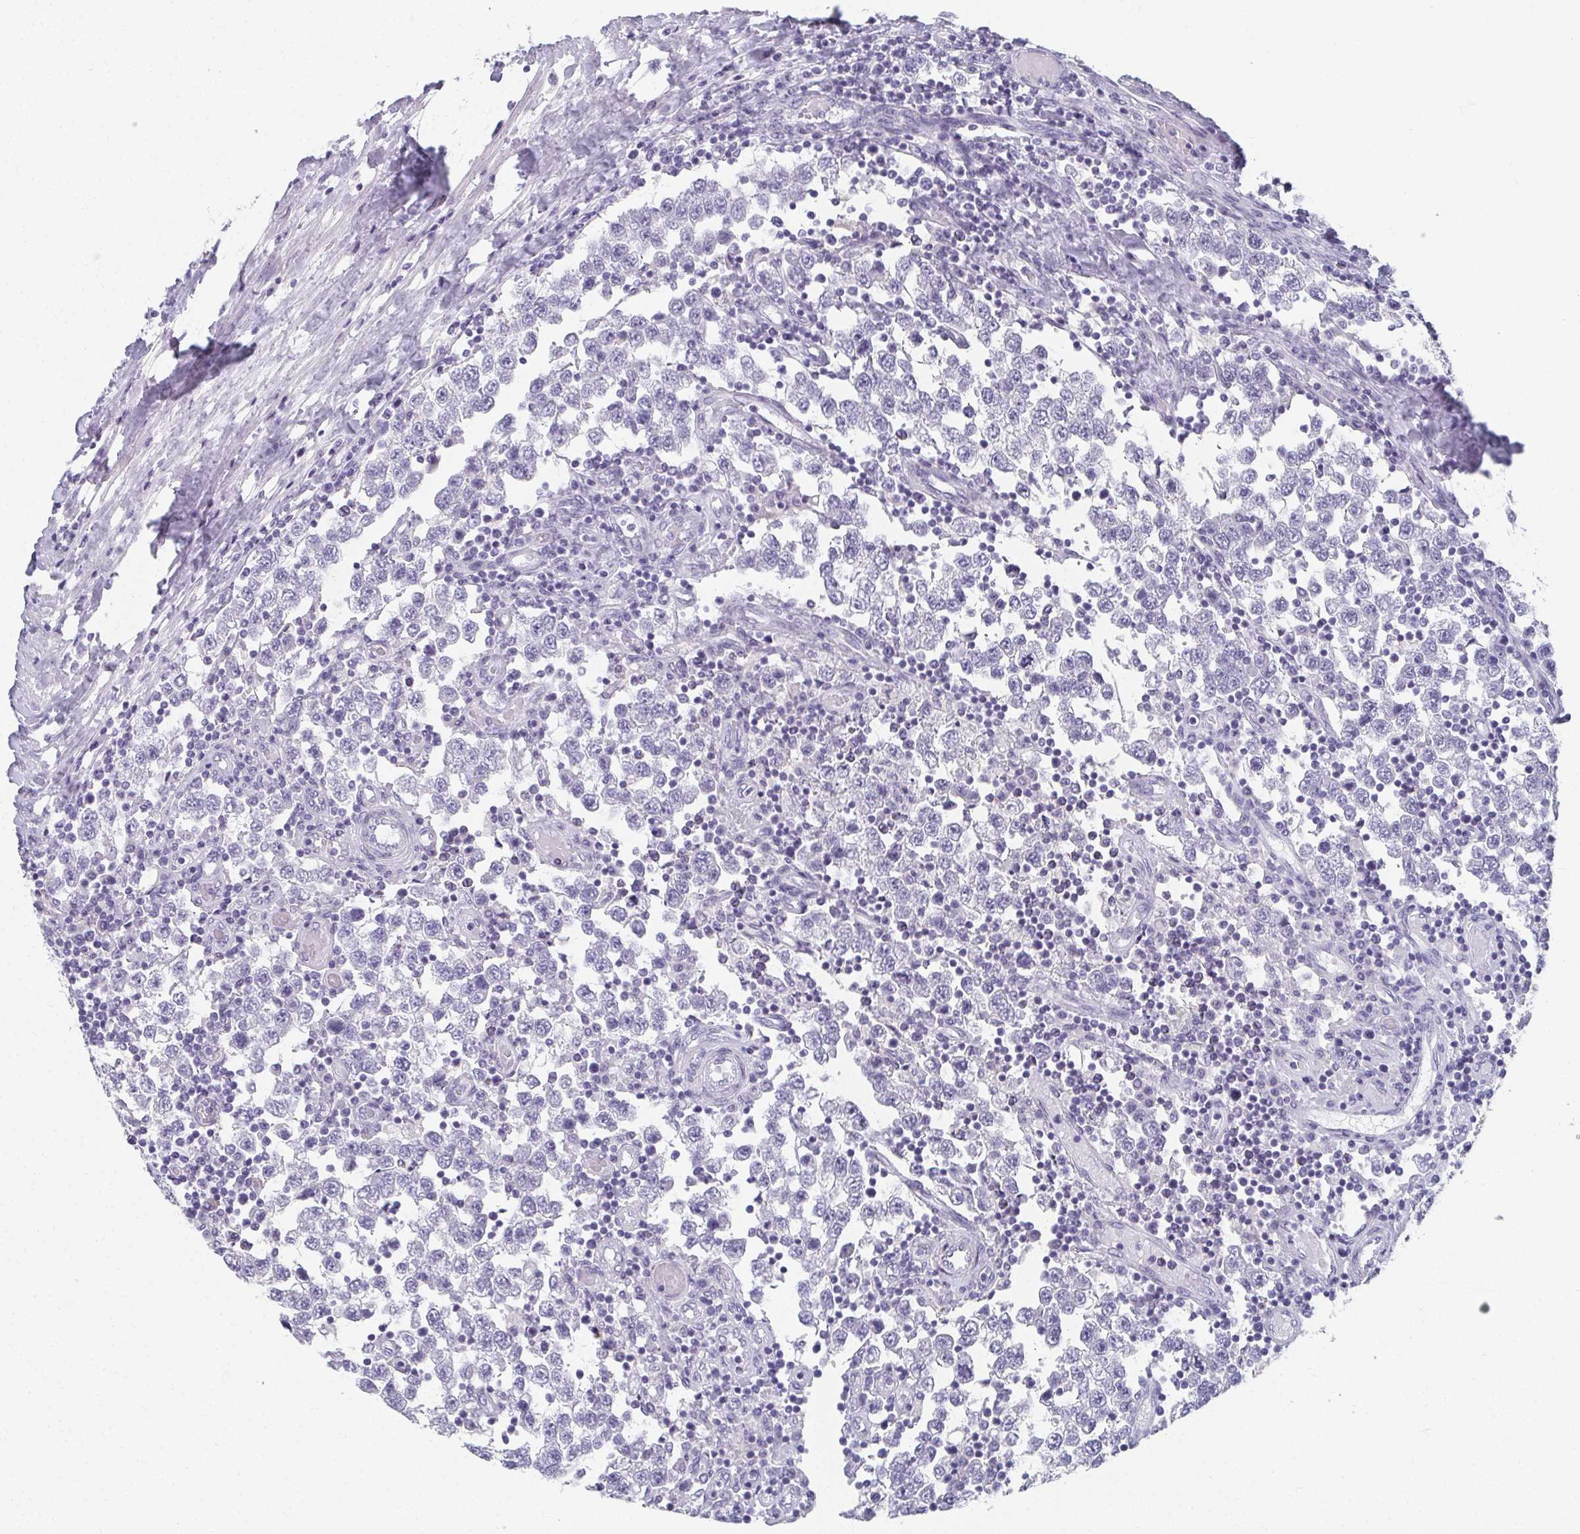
{"staining": {"intensity": "negative", "quantity": "none", "location": "none"}, "tissue": "testis cancer", "cell_type": "Tumor cells", "image_type": "cancer", "snomed": [{"axis": "morphology", "description": "Seminoma, NOS"}, {"axis": "topography", "description": "Testis"}], "caption": "There is no significant expression in tumor cells of testis cancer (seminoma).", "gene": "CAMKV", "patient": {"sex": "male", "age": 34}}